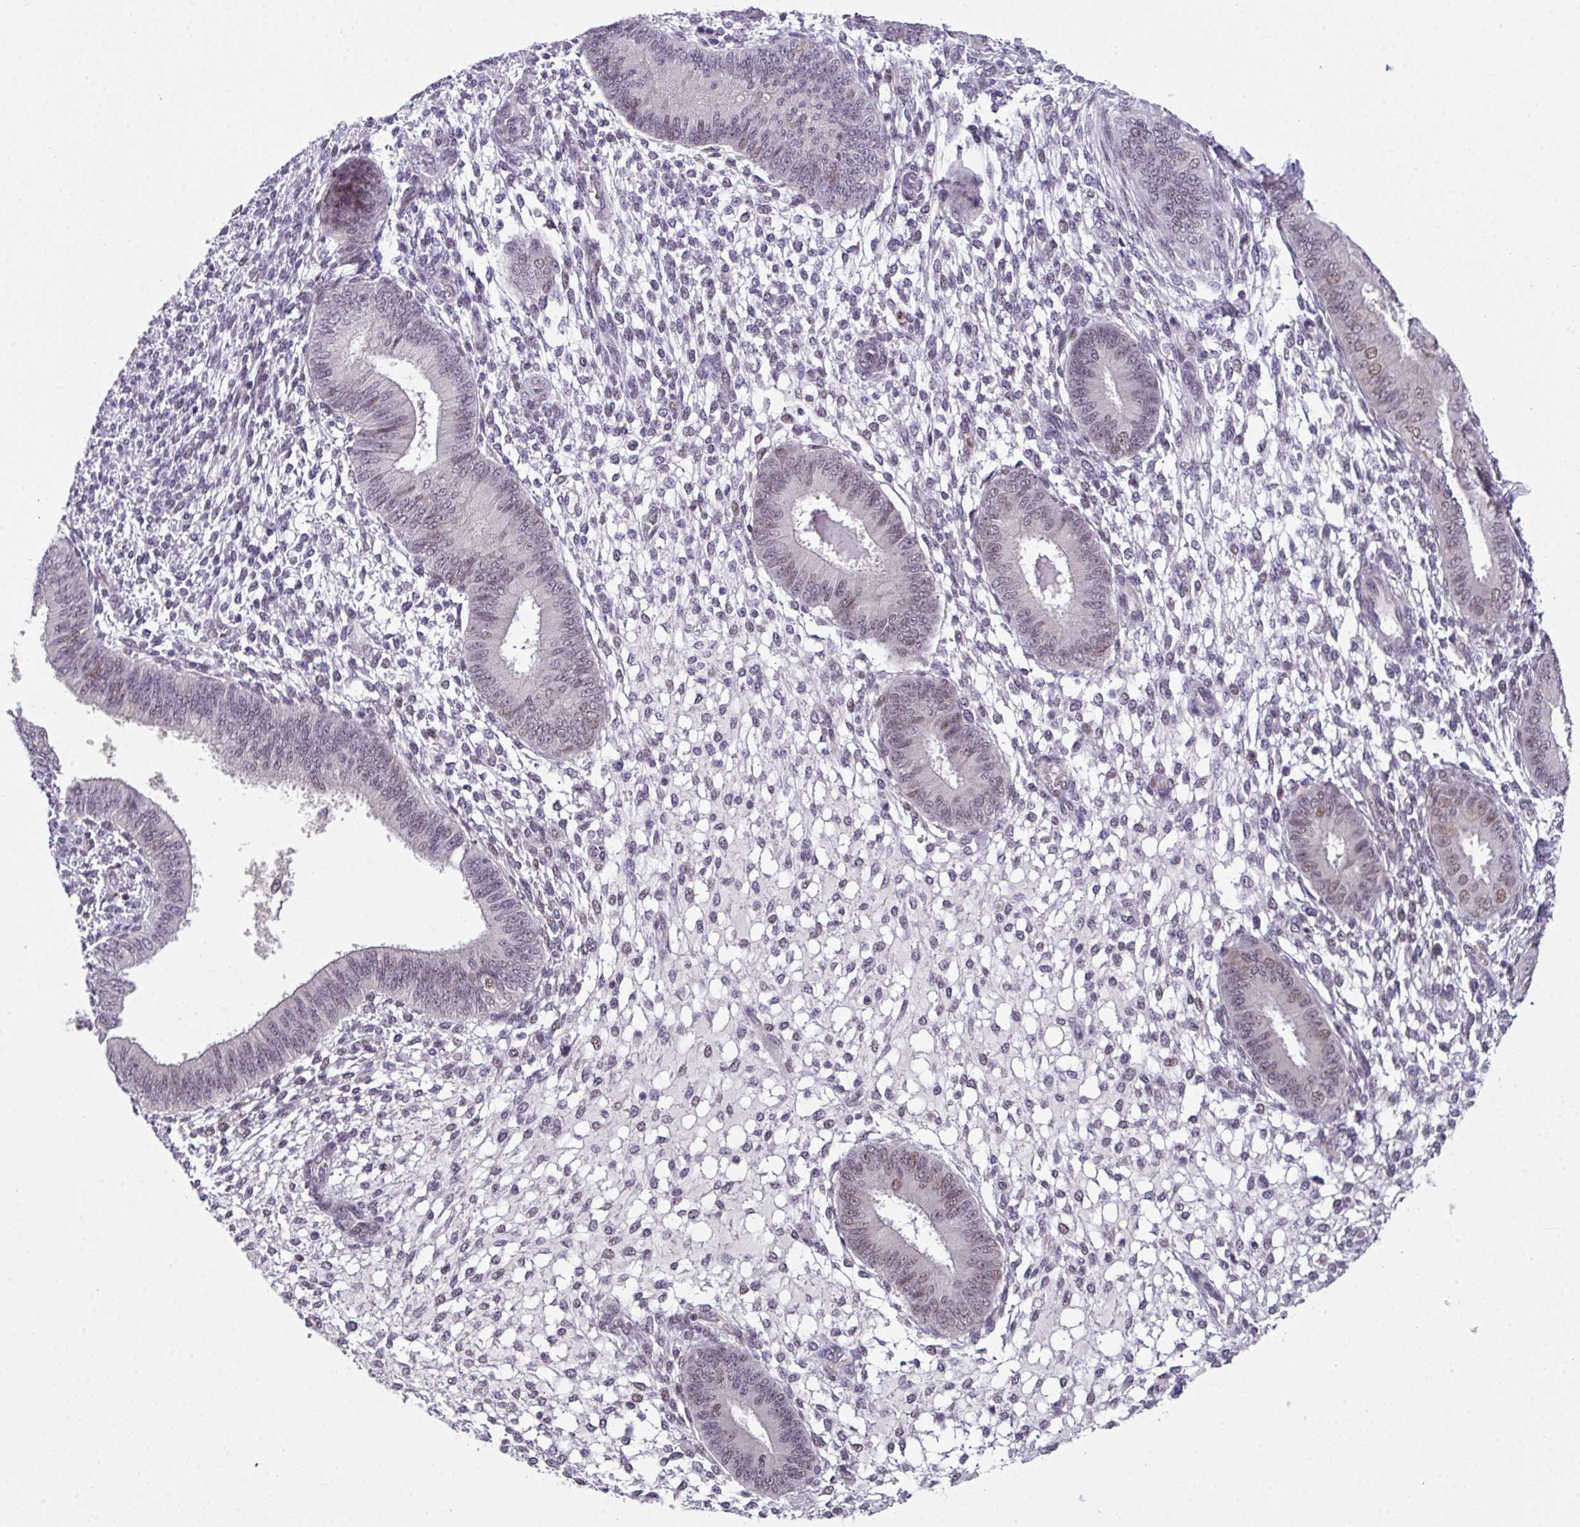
{"staining": {"intensity": "negative", "quantity": "none", "location": "none"}, "tissue": "endometrium", "cell_type": "Cells in endometrial stroma", "image_type": "normal", "snomed": [{"axis": "morphology", "description": "Normal tissue, NOS"}, {"axis": "topography", "description": "Endometrium"}], "caption": "IHC micrograph of benign human endometrium stained for a protein (brown), which shows no positivity in cells in endometrial stroma. (IHC, brightfield microscopy, high magnification).", "gene": "ZFP3", "patient": {"sex": "female", "age": 49}}